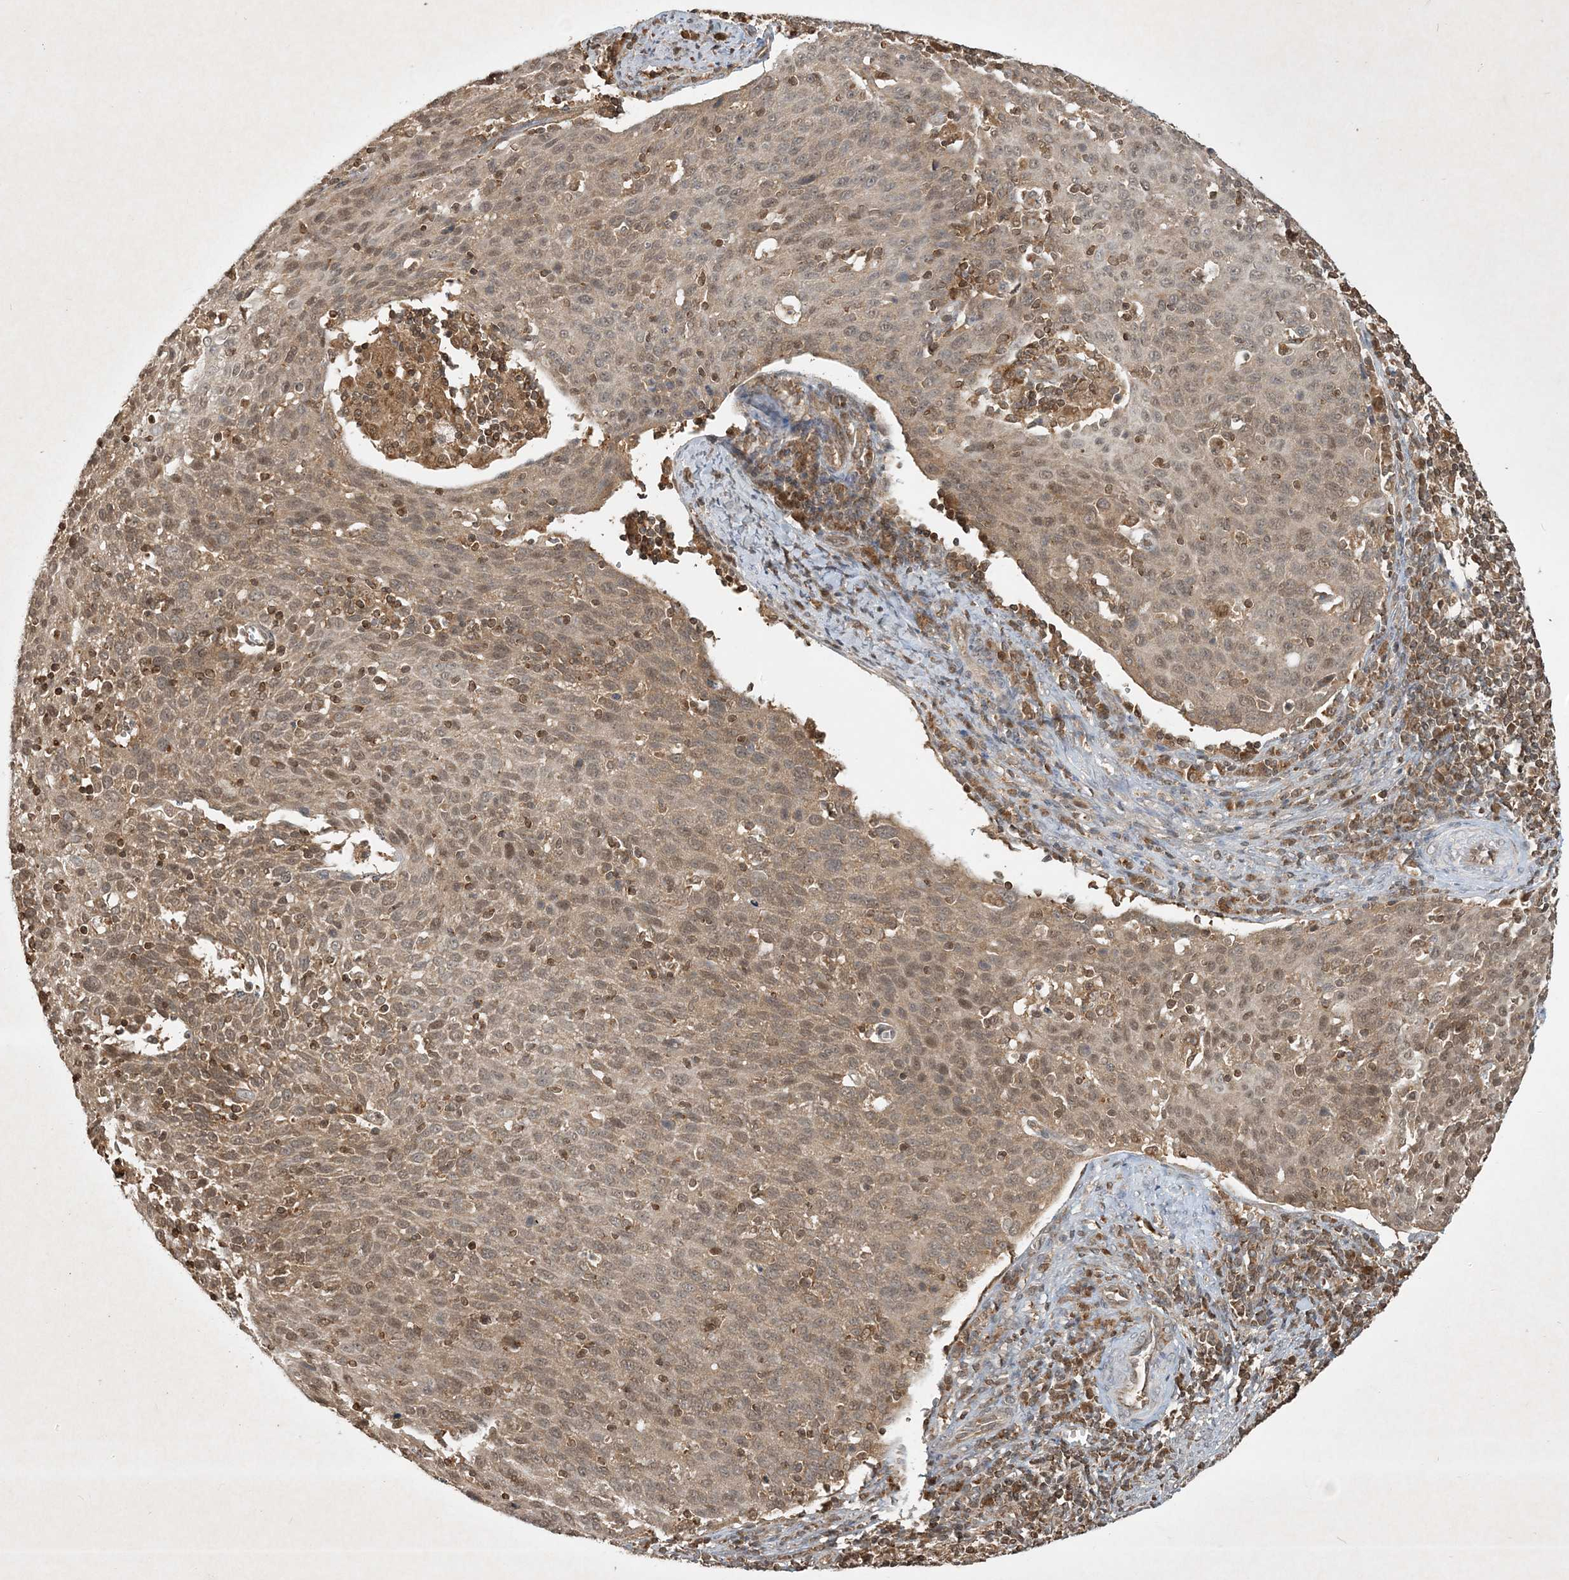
{"staining": {"intensity": "weak", "quantity": ">75%", "location": "cytoplasmic/membranous,nuclear"}, "tissue": "cervical cancer", "cell_type": "Tumor cells", "image_type": "cancer", "snomed": [{"axis": "morphology", "description": "Squamous cell carcinoma, NOS"}, {"axis": "topography", "description": "Cervix"}], "caption": "Immunohistochemical staining of human cervical cancer (squamous cell carcinoma) reveals weak cytoplasmic/membranous and nuclear protein expression in about >75% of tumor cells. The staining was performed using DAB to visualize the protein expression in brown, while the nuclei were stained in blue with hematoxylin (Magnification: 20x).", "gene": "PLTP", "patient": {"sex": "female", "age": 38}}